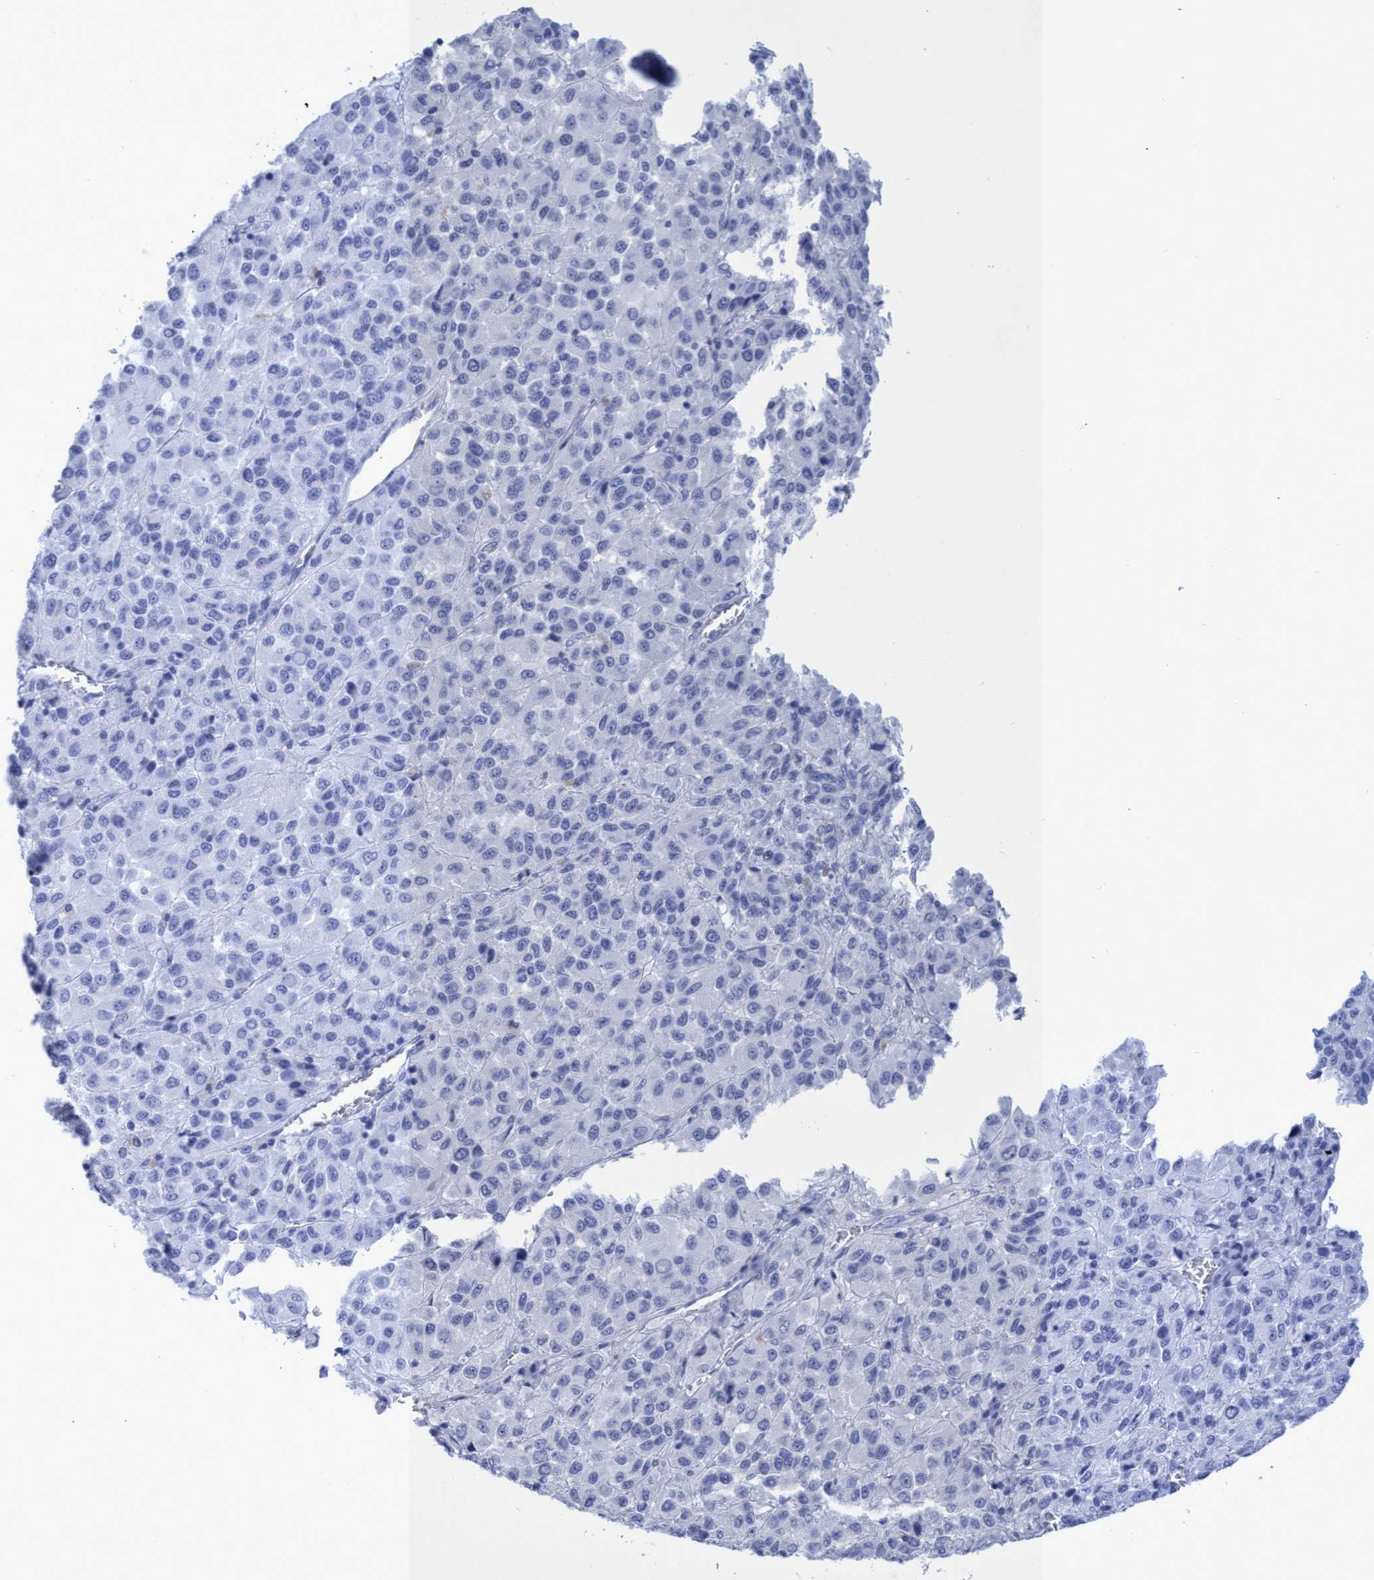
{"staining": {"intensity": "negative", "quantity": "none", "location": "none"}, "tissue": "skin cancer", "cell_type": "Tumor cells", "image_type": "cancer", "snomed": [{"axis": "morphology", "description": "Squamous cell carcinoma, NOS"}, {"axis": "topography", "description": "Skin"}], "caption": "A high-resolution micrograph shows immunohistochemistry (IHC) staining of skin squamous cell carcinoma, which demonstrates no significant expression in tumor cells.", "gene": "INSL6", "patient": {"sex": "female", "age": 73}}